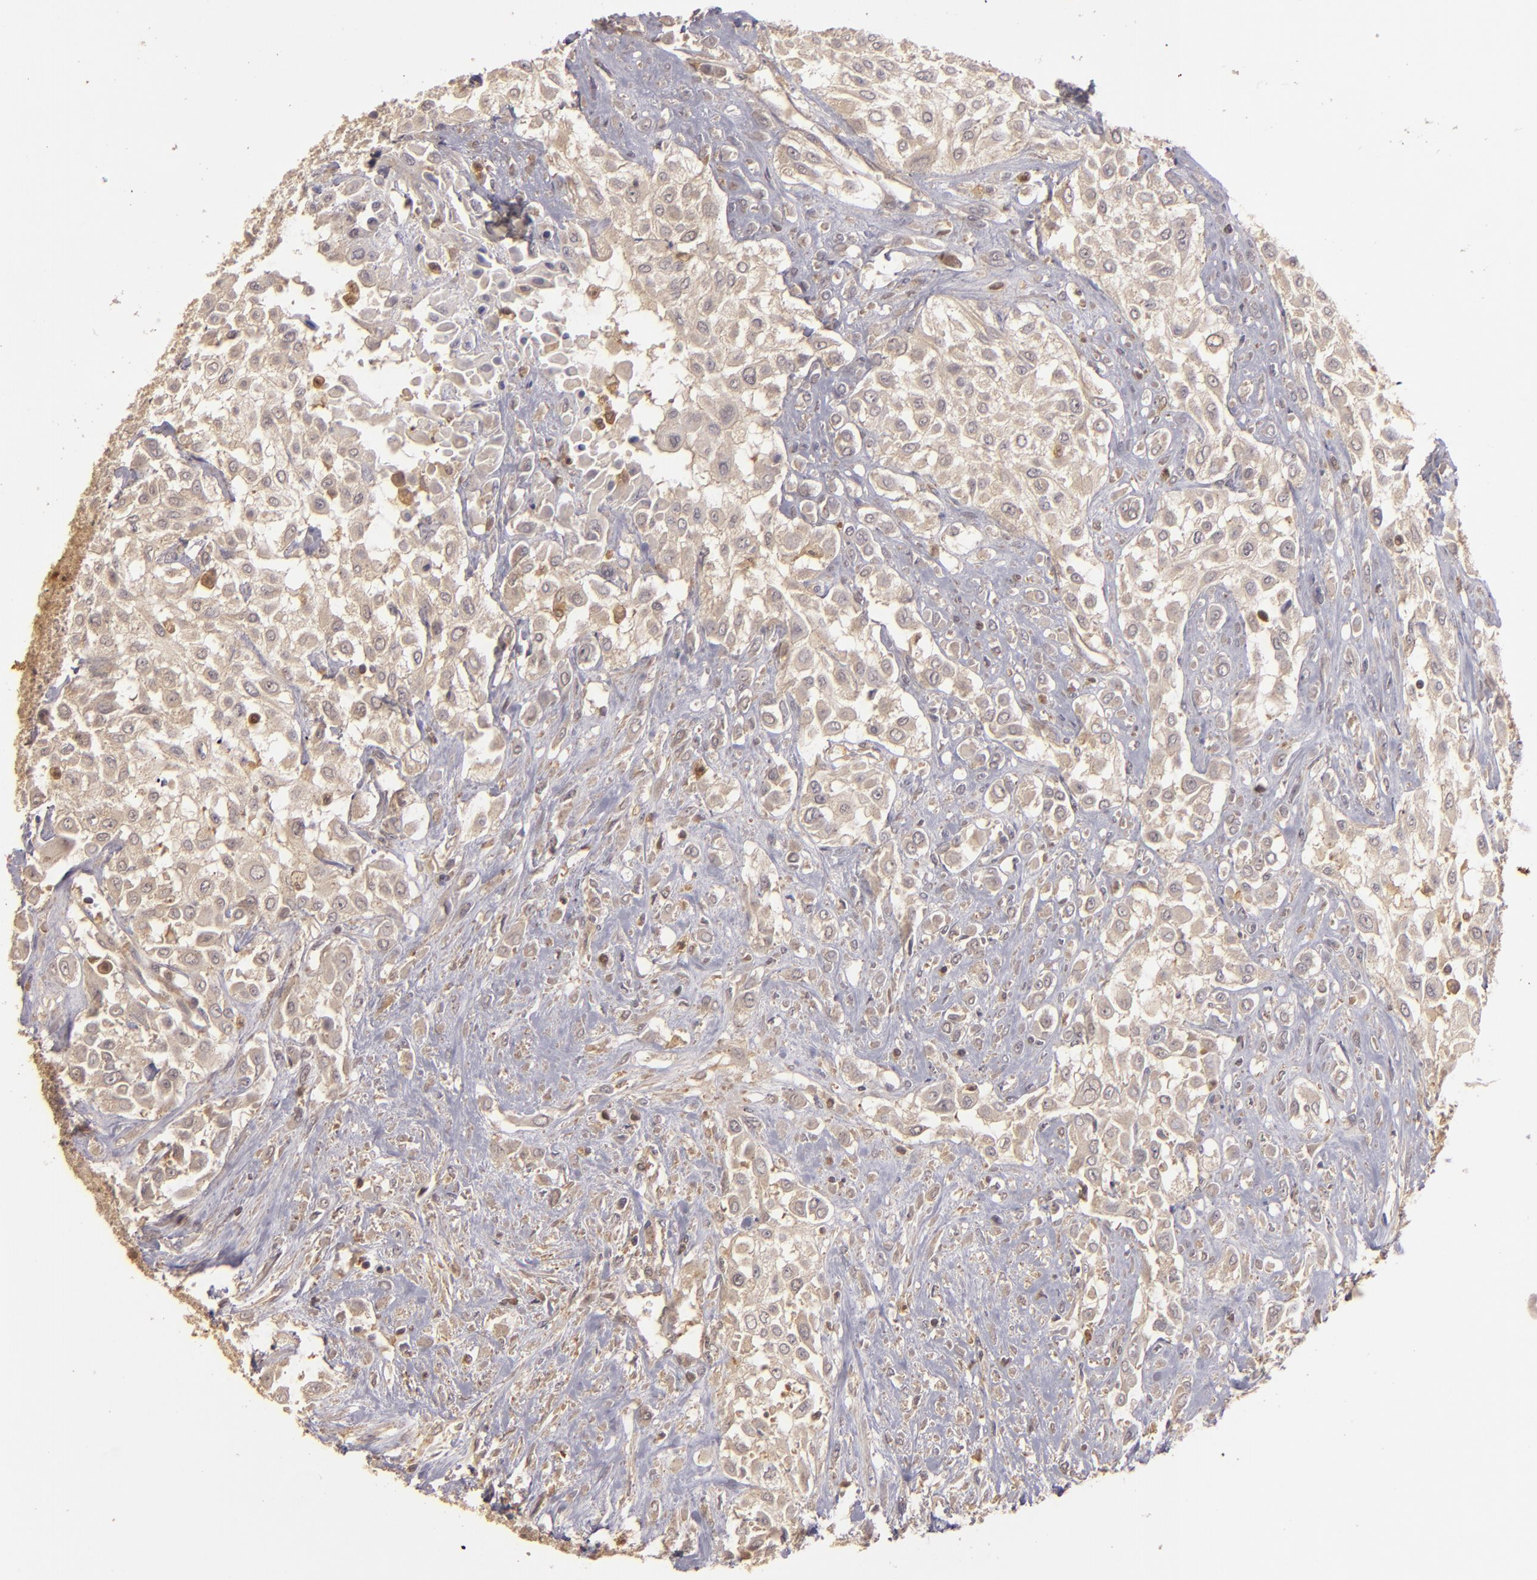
{"staining": {"intensity": "moderate", "quantity": ">75%", "location": "cytoplasmic/membranous"}, "tissue": "urothelial cancer", "cell_type": "Tumor cells", "image_type": "cancer", "snomed": [{"axis": "morphology", "description": "Urothelial carcinoma, High grade"}, {"axis": "topography", "description": "Urinary bladder"}], "caption": "Urothelial cancer stained with DAB (3,3'-diaminobenzidine) IHC displays medium levels of moderate cytoplasmic/membranous expression in approximately >75% of tumor cells.", "gene": "PRKCD", "patient": {"sex": "male", "age": 57}}